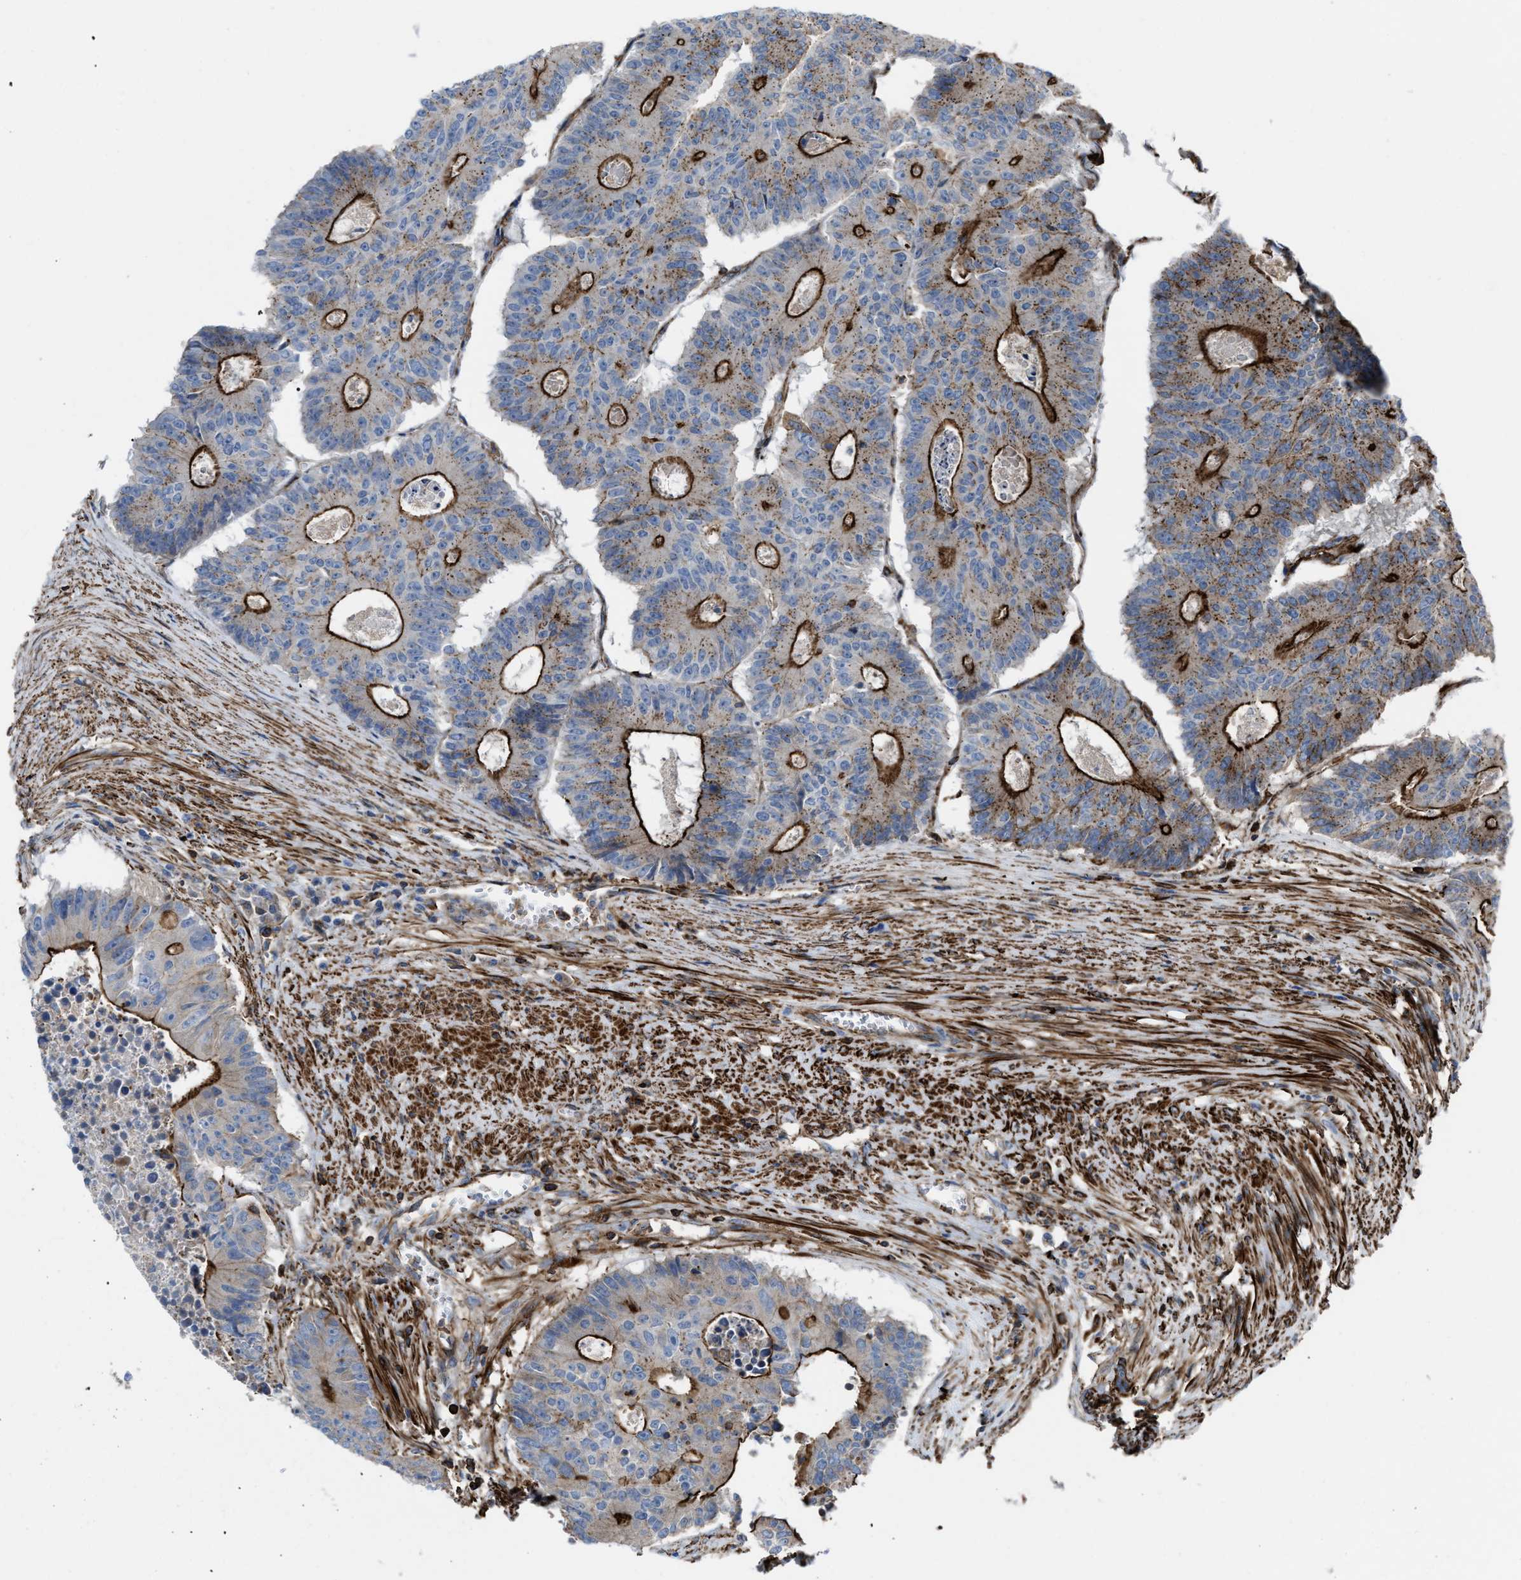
{"staining": {"intensity": "strong", "quantity": ">75%", "location": "cytoplasmic/membranous"}, "tissue": "colorectal cancer", "cell_type": "Tumor cells", "image_type": "cancer", "snomed": [{"axis": "morphology", "description": "Adenocarcinoma, NOS"}, {"axis": "topography", "description": "Colon"}], "caption": "The immunohistochemical stain labels strong cytoplasmic/membranous positivity in tumor cells of colorectal cancer tissue.", "gene": "AGPAT2", "patient": {"sex": "male", "age": 87}}